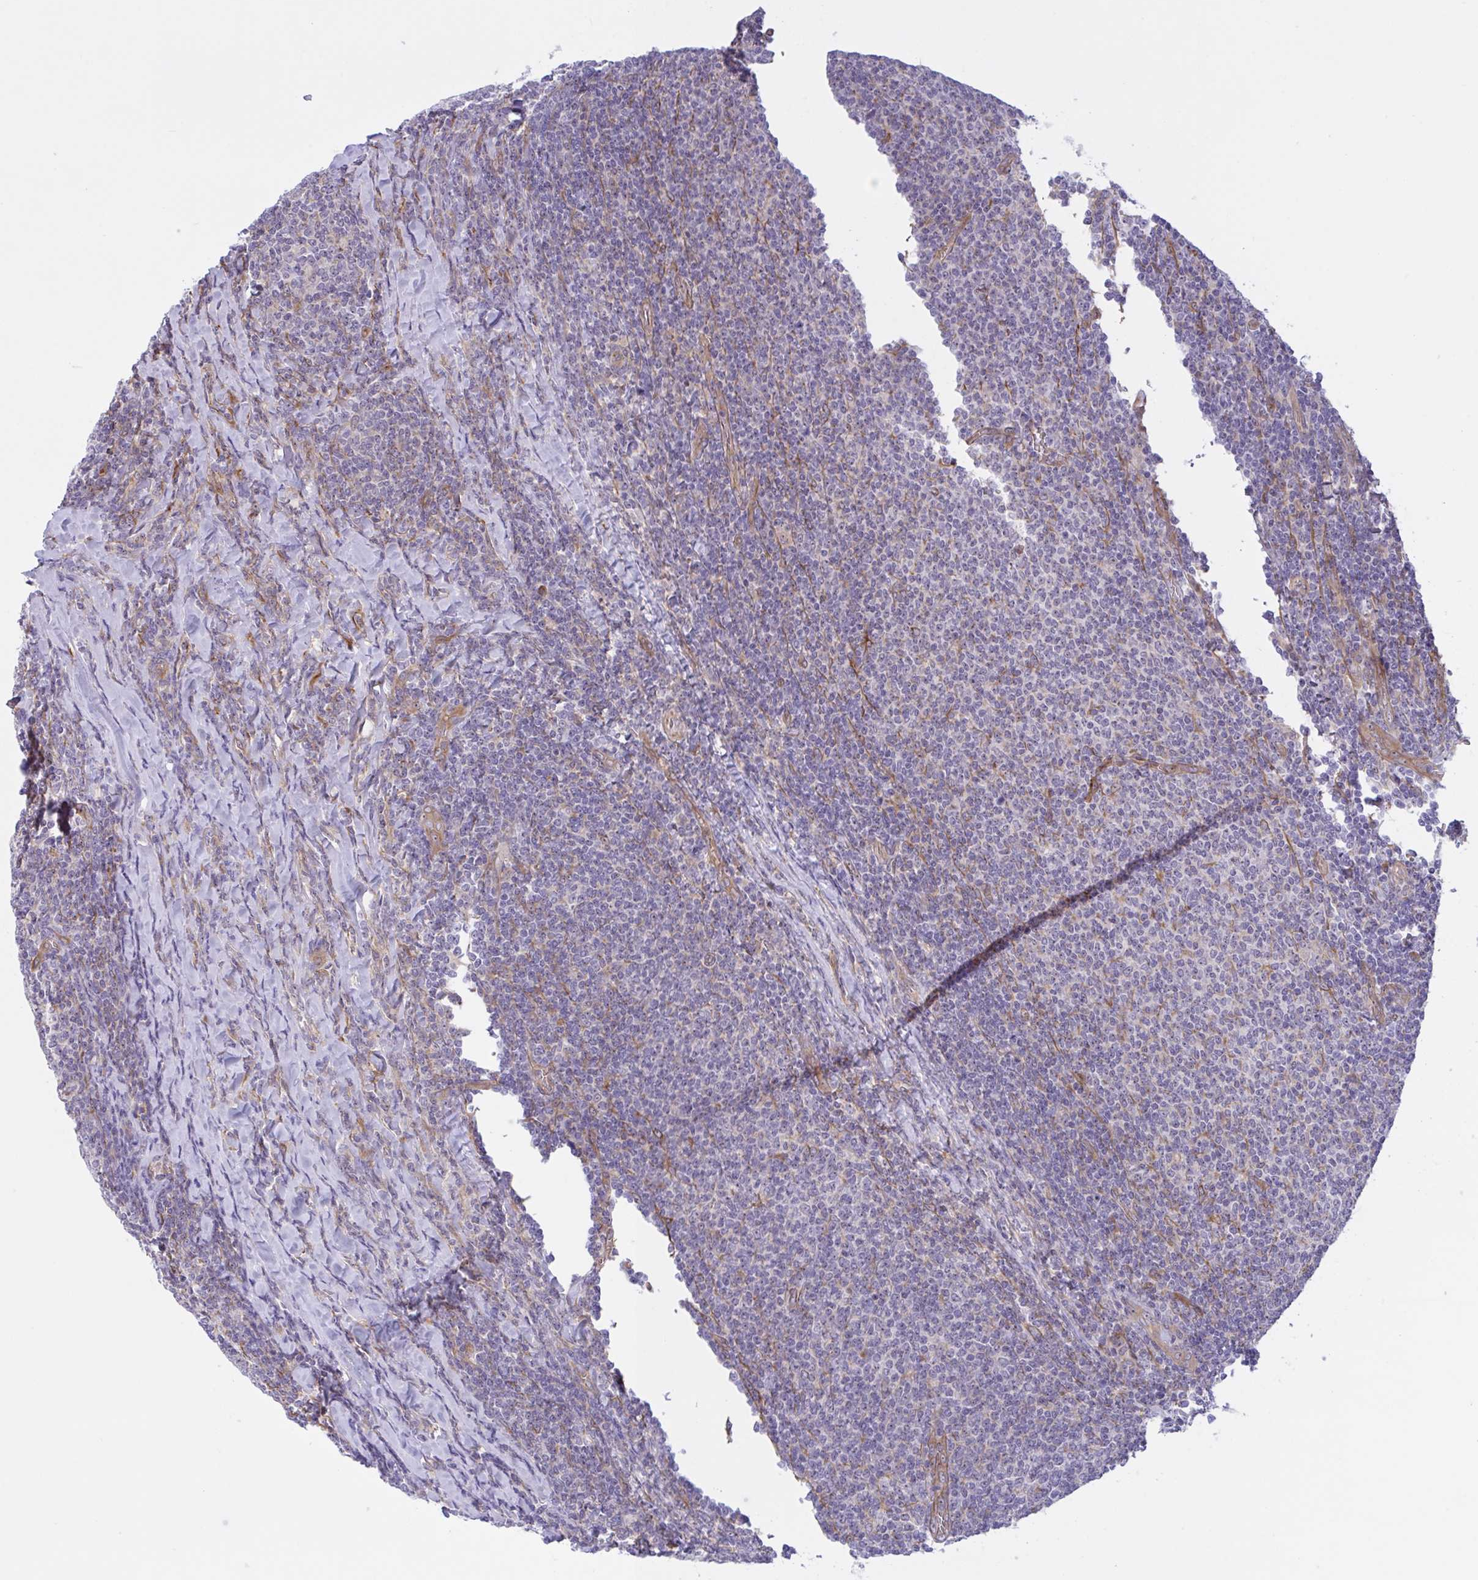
{"staining": {"intensity": "weak", "quantity": "<25%", "location": "cytoplasmic/membranous"}, "tissue": "lymphoma", "cell_type": "Tumor cells", "image_type": "cancer", "snomed": [{"axis": "morphology", "description": "Malignant lymphoma, non-Hodgkin's type, Low grade"}, {"axis": "topography", "description": "Lymph node"}], "caption": "Low-grade malignant lymphoma, non-Hodgkin's type was stained to show a protein in brown. There is no significant staining in tumor cells.", "gene": "PRRT4", "patient": {"sex": "male", "age": 52}}